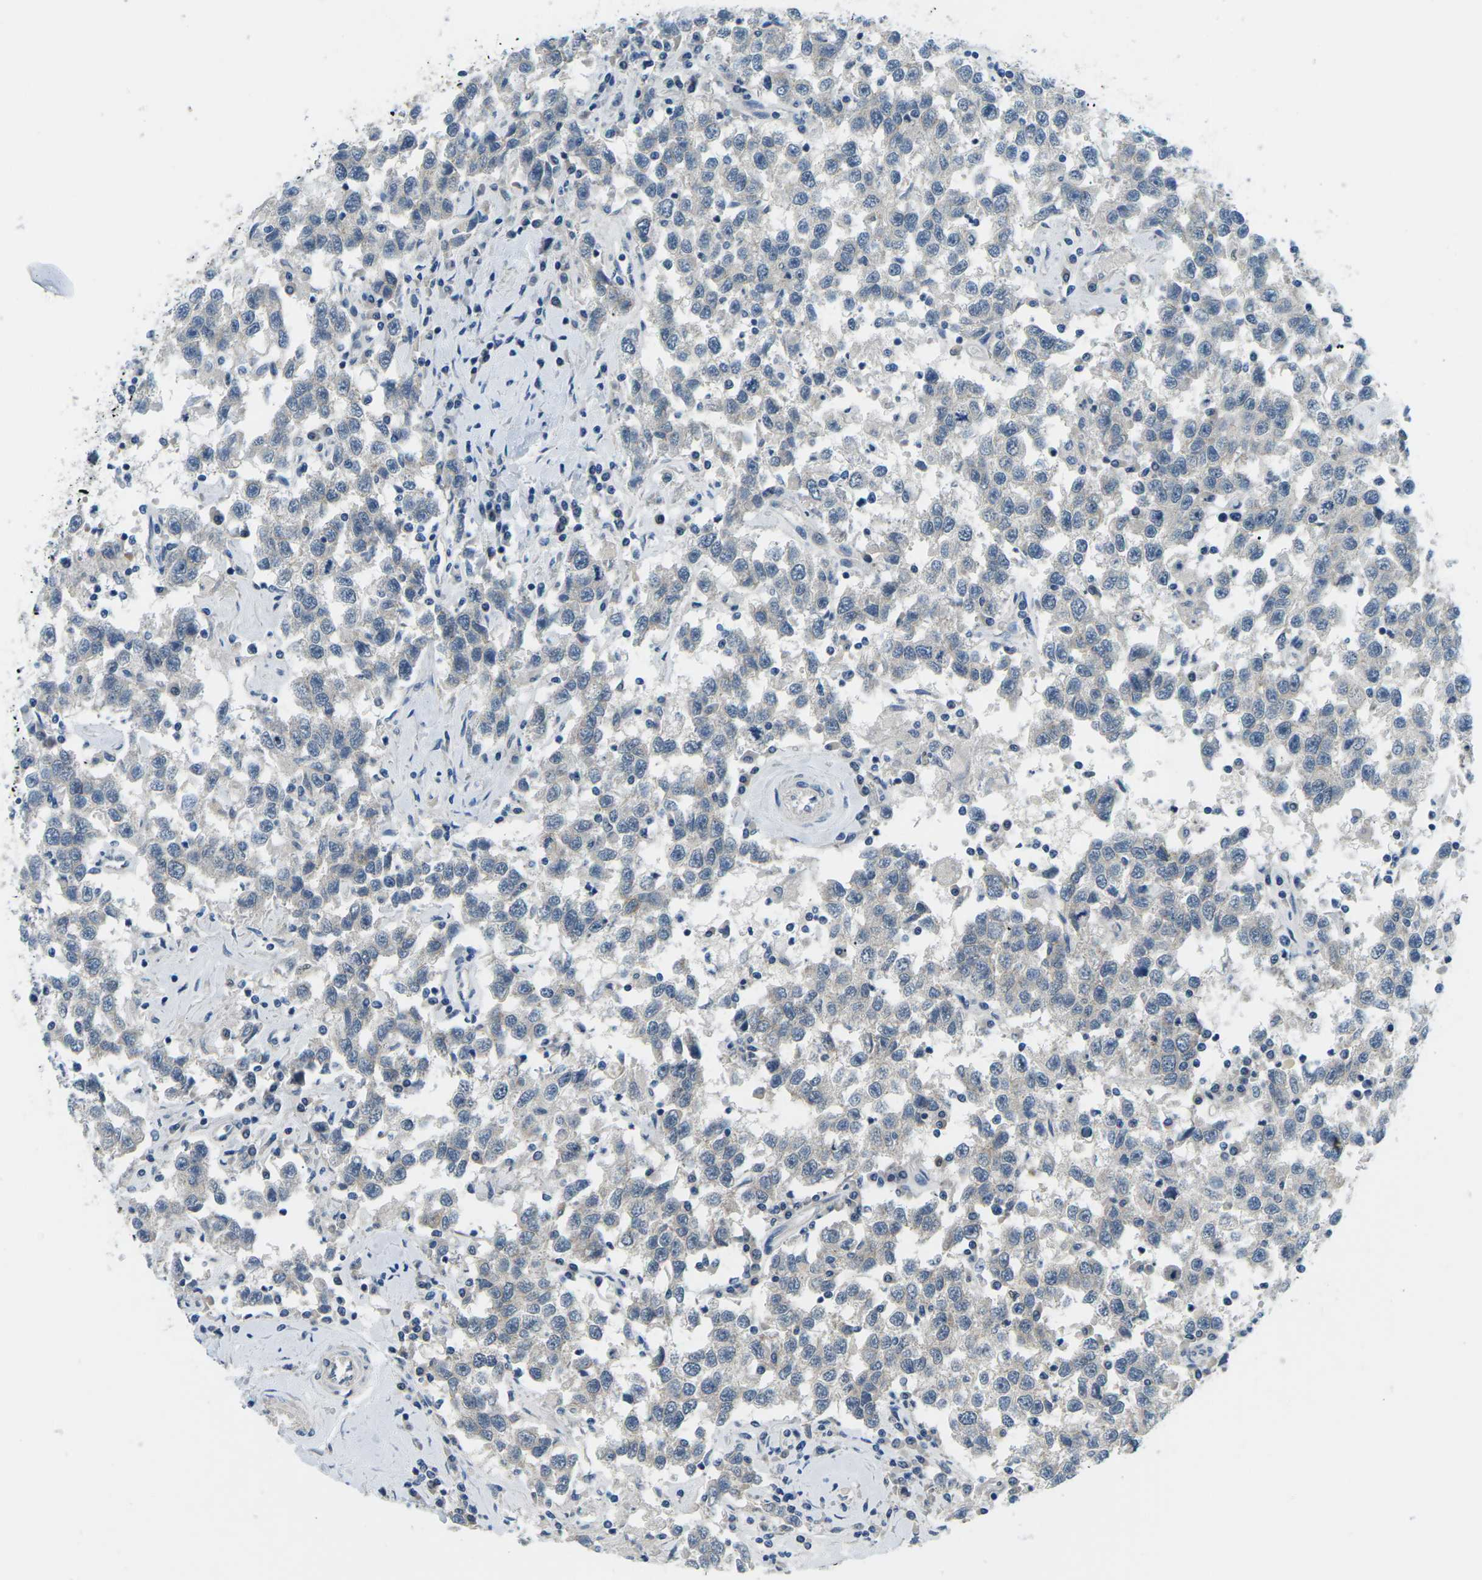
{"staining": {"intensity": "negative", "quantity": "none", "location": "none"}, "tissue": "testis cancer", "cell_type": "Tumor cells", "image_type": "cancer", "snomed": [{"axis": "morphology", "description": "Seminoma, NOS"}, {"axis": "topography", "description": "Testis"}], "caption": "A photomicrograph of testis seminoma stained for a protein exhibits no brown staining in tumor cells. Nuclei are stained in blue.", "gene": "CTNND1", "patient": {"sex": "male", "age": 41}}